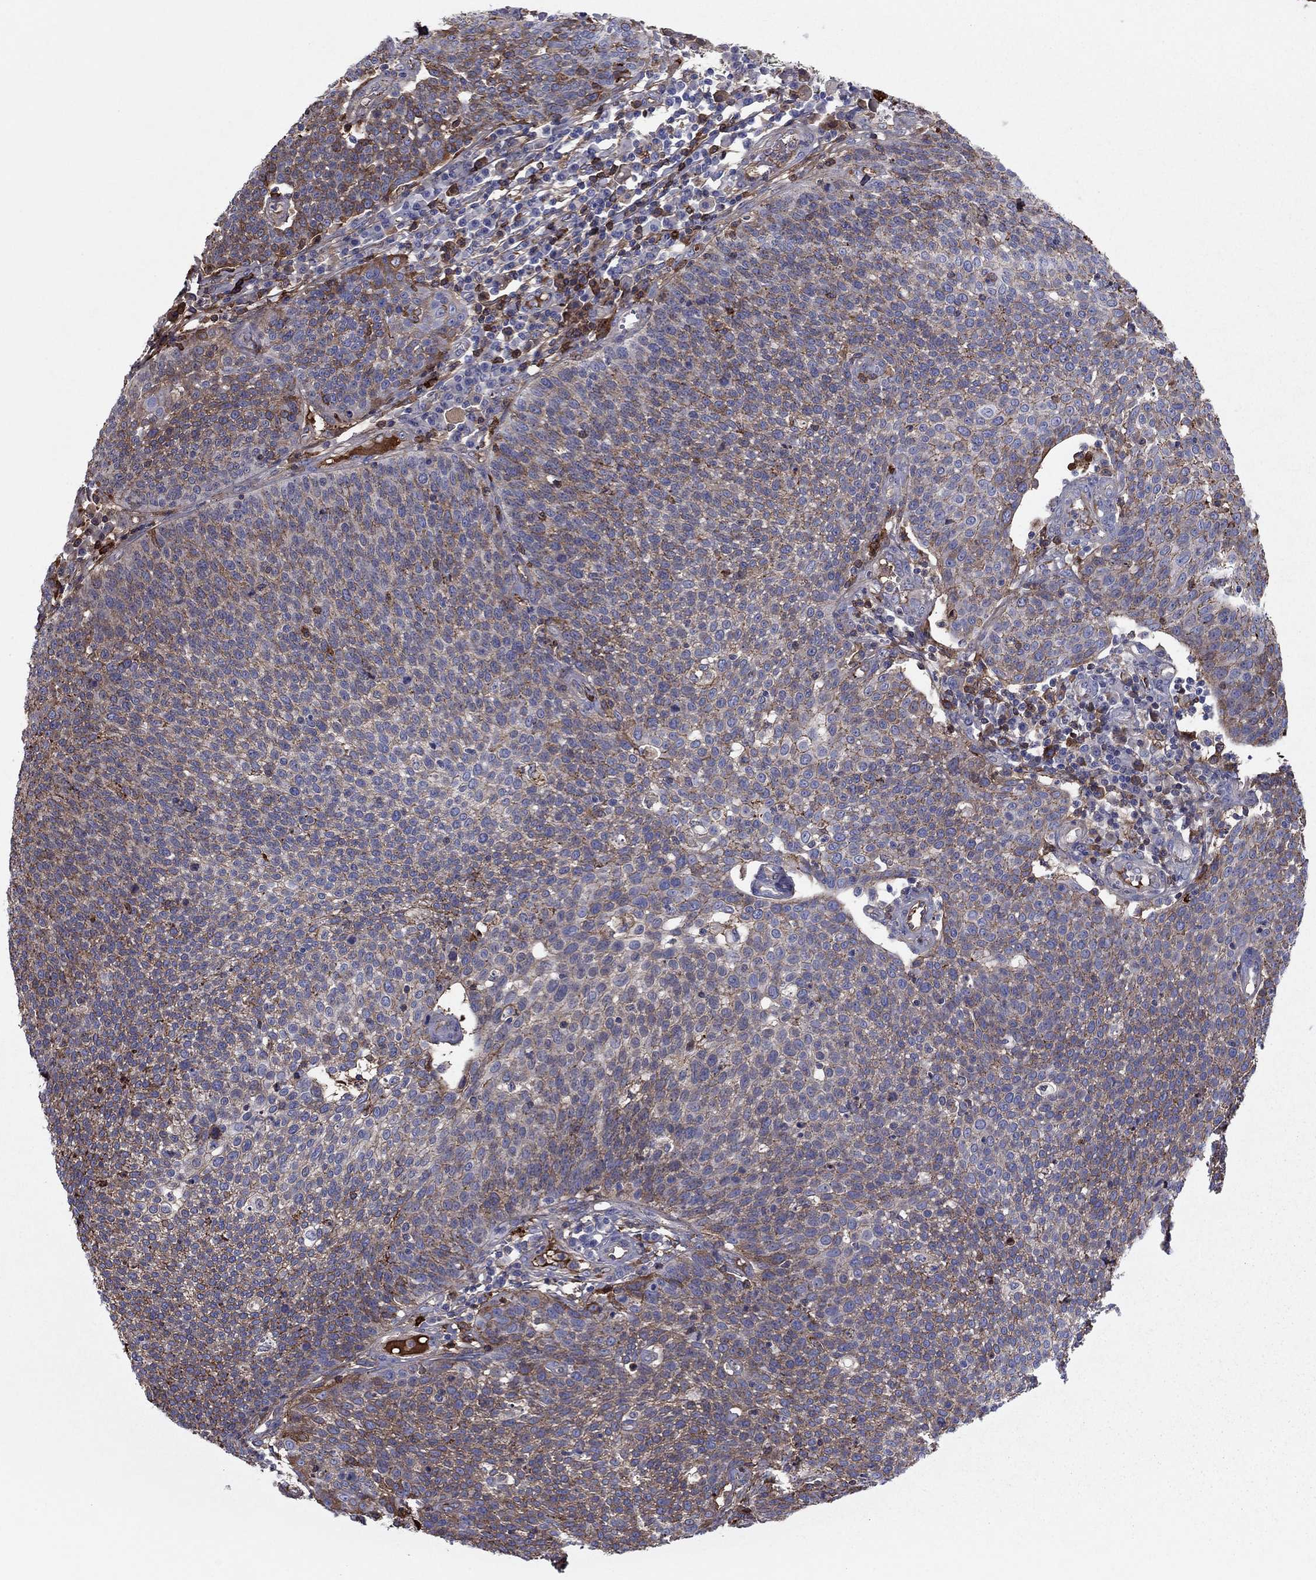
{"staining": {"intensity": "moderate", "quantity": "25%-75%", "location": "cytoplasmic/membranous"}, "tissue": "cervical cancer", "cell_type": "Tumor cells", "image_type": "cancer", "snomed": [{"axis": "morphology", "description": "Squamous cell carcinoma, NOS"}, {"axis": "topography", "description": "Cervix"}], "caption": "DAB immunohistochemical staining of cervical cancer (squamous cell carcinoma) reveals moderate cytoplasmic/membranous protein positivity in approximately 25%-75% of tumor cells.", "gene": "HPX", "patient": {"sex": "female", "age": 34}}